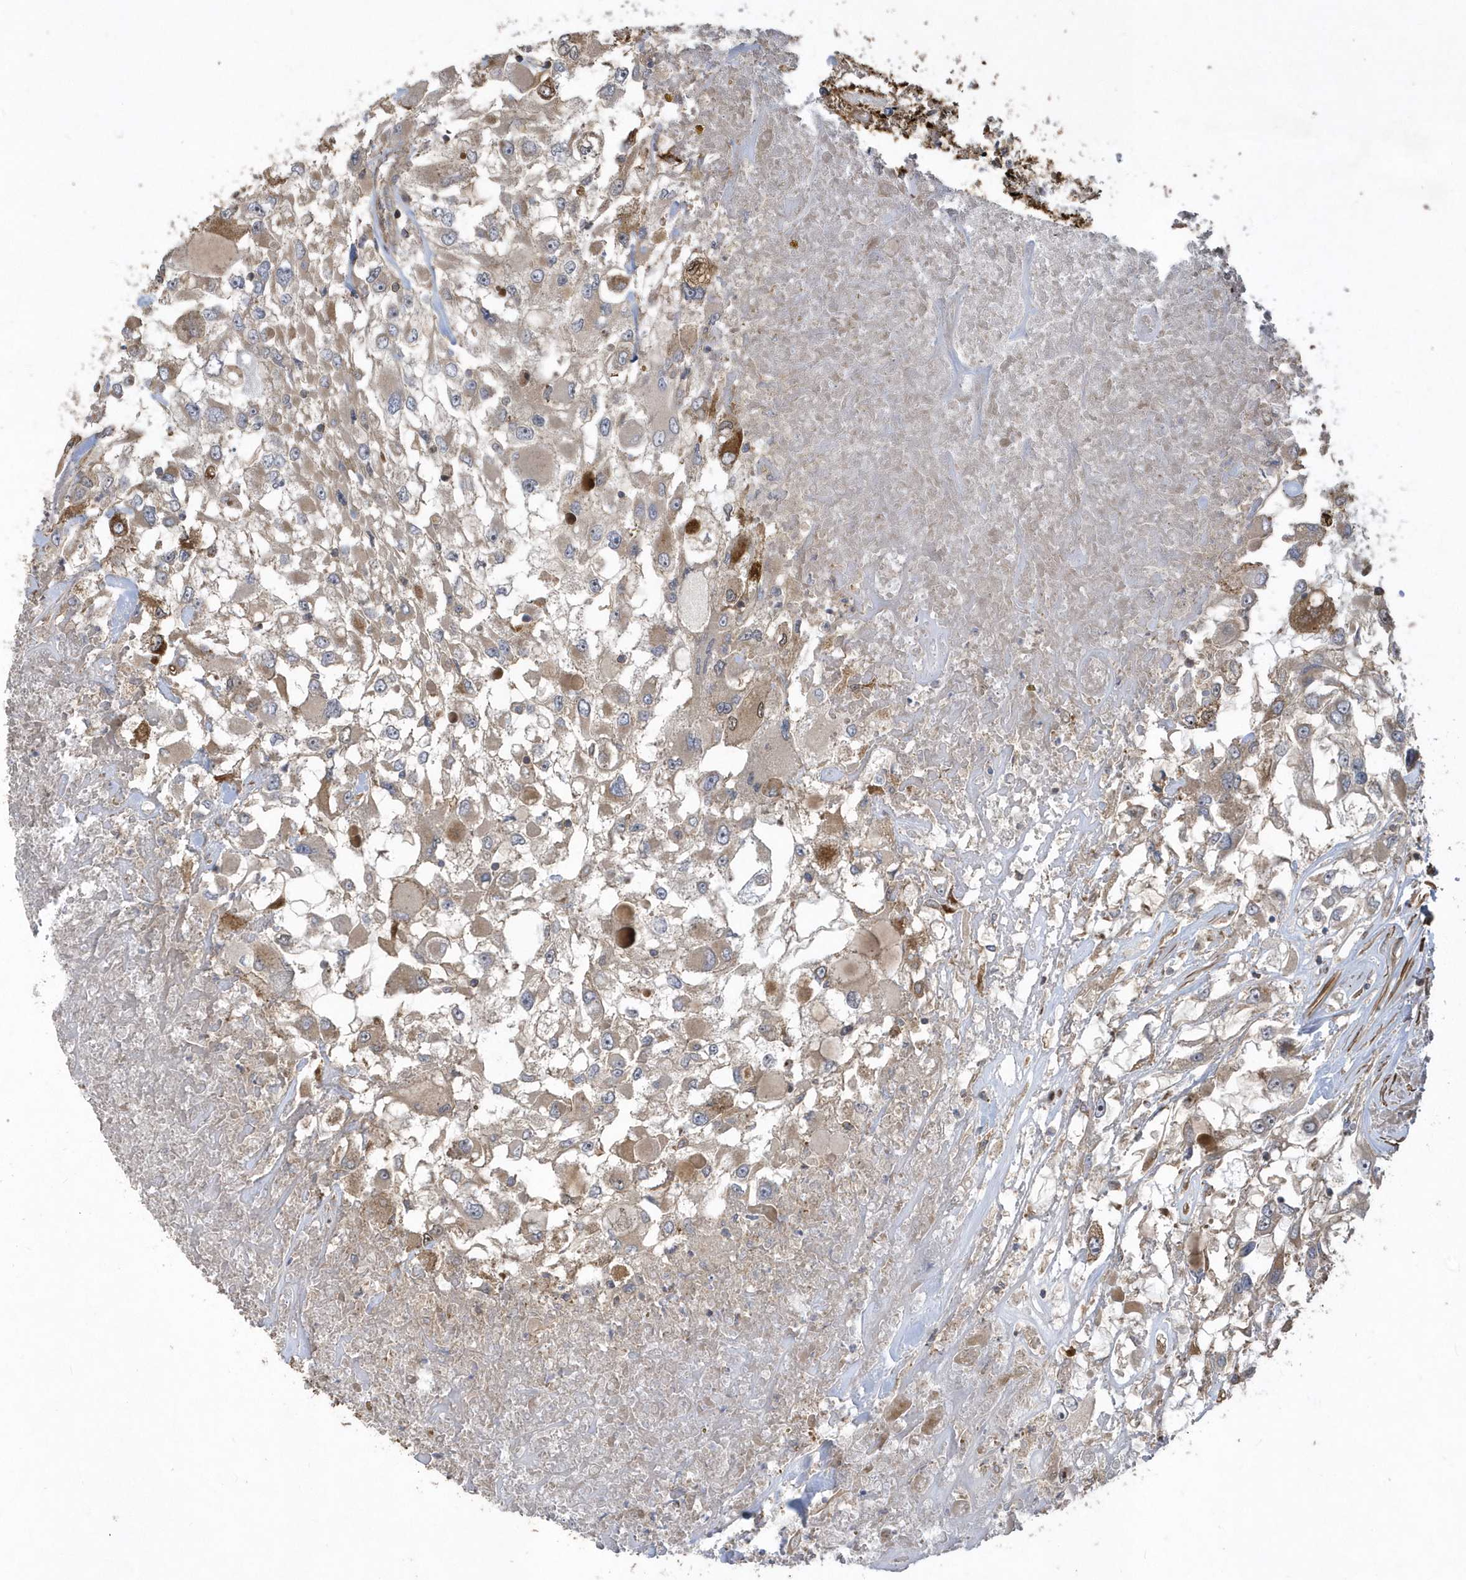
{"staining": {"intensity": "weak", "quantity": "25%-75%", "location": "cytoplasmic/membranous"}, "tissue": "renal cancer", "cell_type": "Tumor cells", "image_type": "cancer", "snomed": [{"axis": "morphology", "description": "Adenocarcinoma, NOS"}, {"axis": "topography", "description": "Kidney"}], "caption": "Immunohistochemistry (DAB) staining of human renal cancer (adenocarcinoma) reveals weak cytoplasmic/membranous protein positivity in approximately 25%-75% of tumor cells.", "gene": "SENP8", "patient": {"sex": "female", "age": 52}}